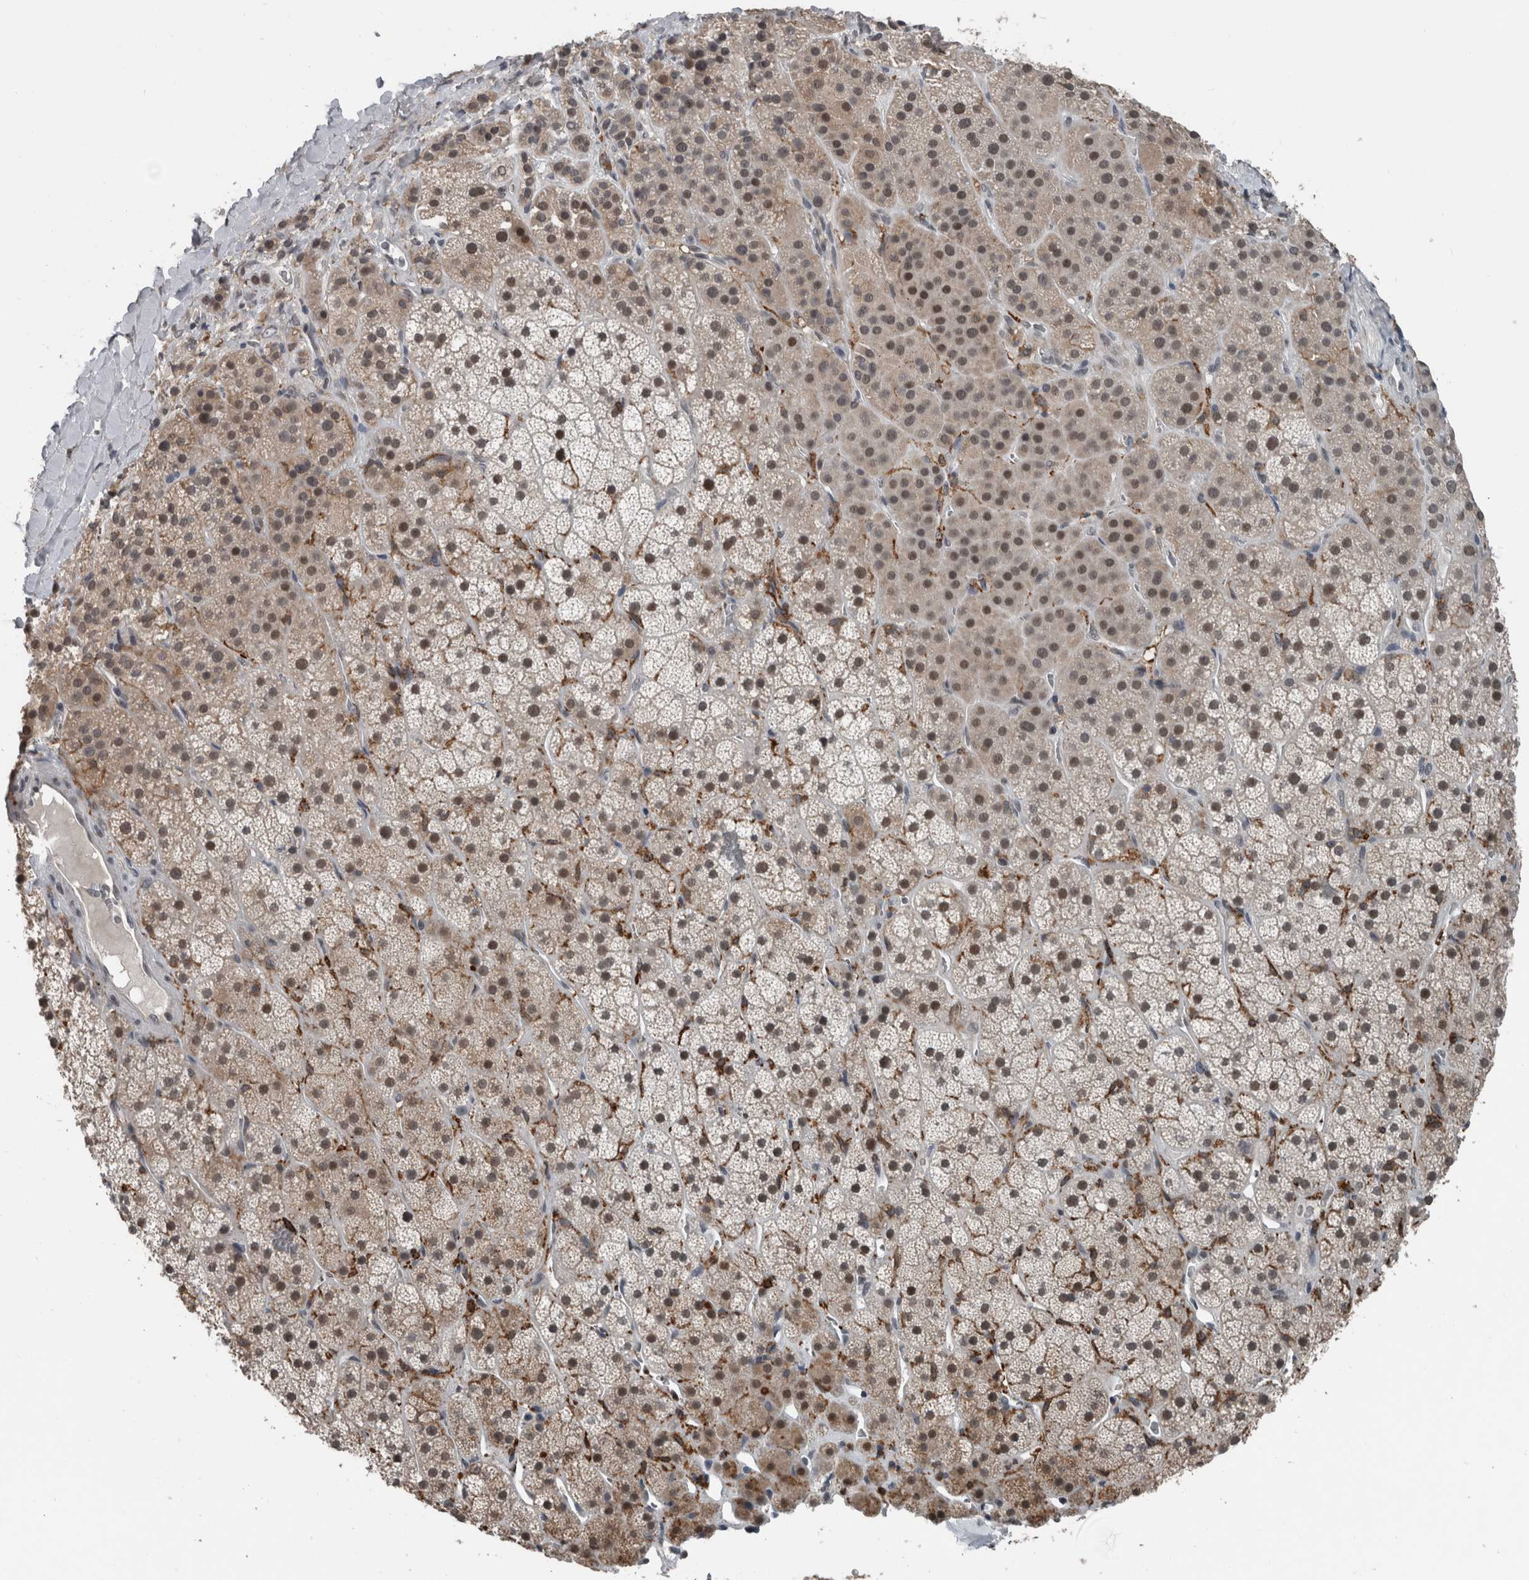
{"staining": {"intensity": "moderate", "quantity": ">75%", "location": "nuclear"}, "tissue": "adrenal gland", "cell_type": "Glandular cells", "image_type": "normal", "snomed": [{"axis": "morphology", "description": "Normal tissue, NOS"}, {"axis": "topography", "description": "Adrenal gland"}], "caption": "Protein analysis of unremarkable adrenal gland demonstrates moderate nuclear expression in approximately >75% of glandular cells. The protein of interest is stained brown, and the nuclei are stained in blue (DAB (3,3'-diaminobenzidine) IHC with brightfield microscopy, high magnification).", "gene": "ZBTB21", "patient": {"sex": "male", "age": 57}}